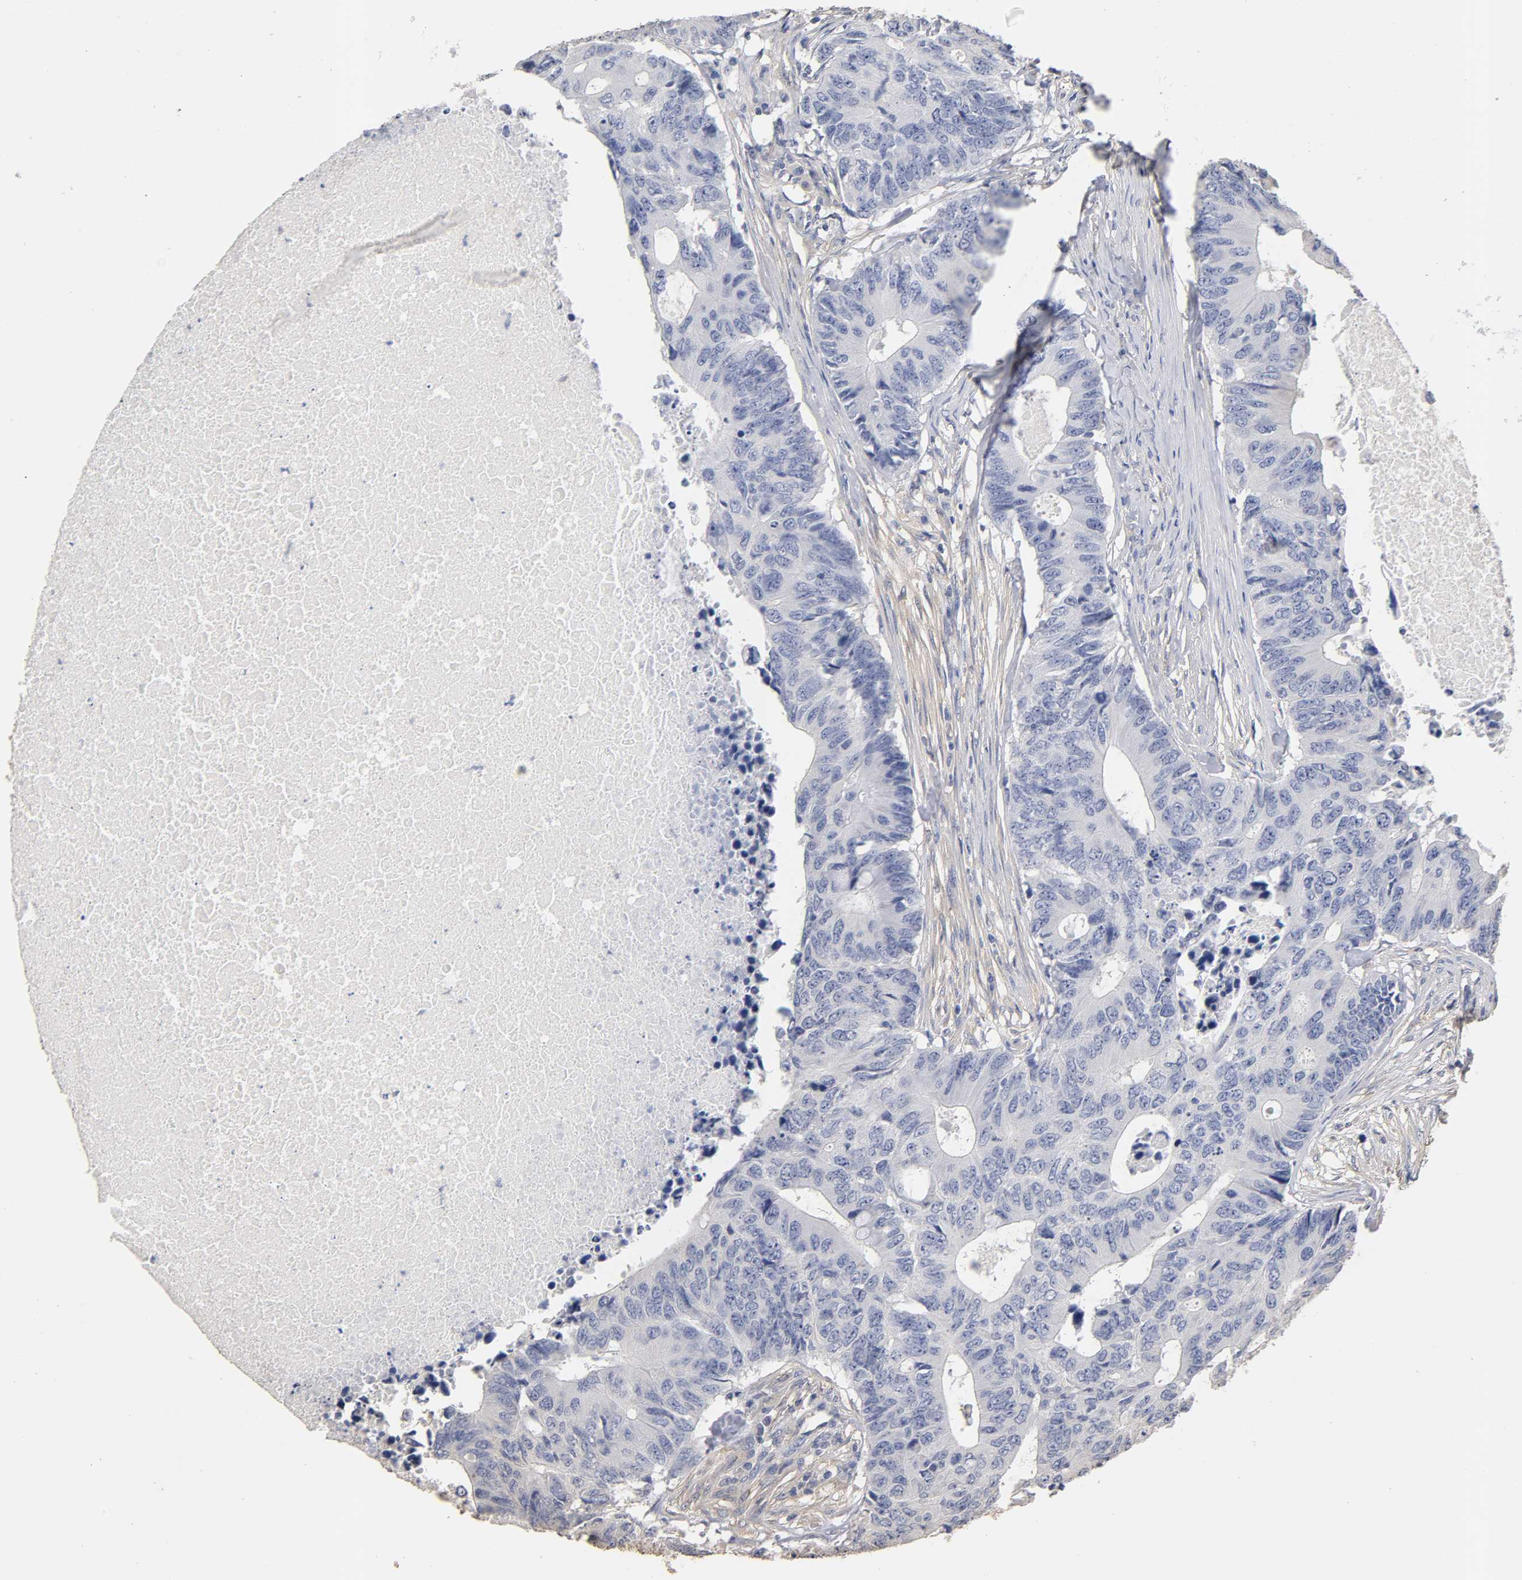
{"staining": {"intensity": "negative", "quantity": "none", "location": "none"}, "tissue": "colorectal cancer", "cell_type": "Tumor cells", "image_type": "cancer", "snomed": [{"axis": "morphology", "description": "Adenocarcinoma, NOS"}, {"axis": "topography", "description": "Colon"}], "caption": "An immunohistochemistry photomicrograph of adenocarcinoma (colorectal) is shown. There is no staining in tumor cells of adenocarcinoma (colorectal). (Stains: DAB IHC with hematoxylin counter stain, Microscopy: brightfield microscopy at high magnification).", "gene": "VSIG4", "patient": {"sex": "male", "age": 71}}